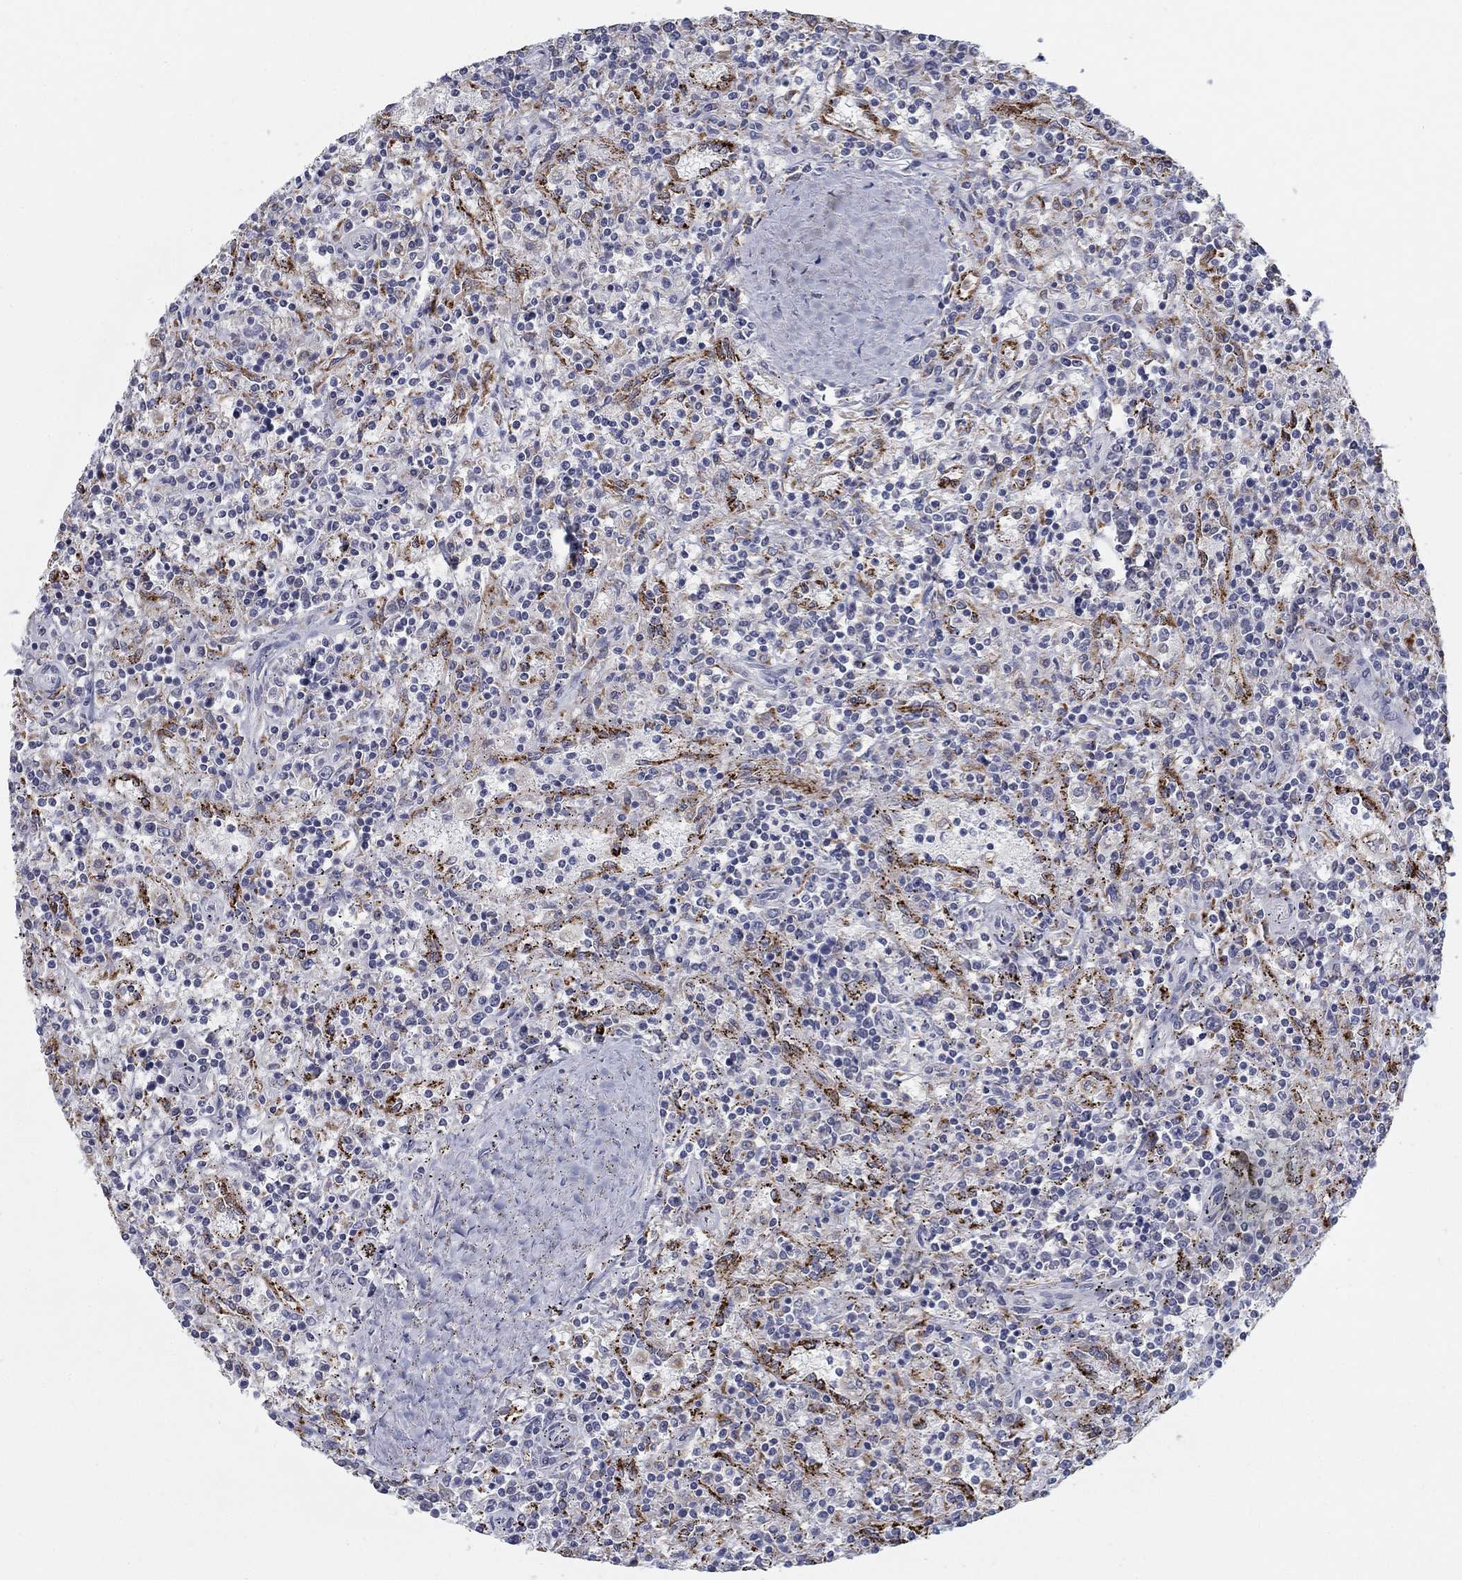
{"staining": {"intensity": "negative", "quantity": "none", "location": "none"}, "tissue": "lymphoma", "cell_type": "Tumor cells", "image_type": "cancer", "snomed": [{"axis": "morphology", "description": "Malignant lymphoma, non-Hodgkin's type, Low grade"}, {"axis": "topography", "description": "Spleen"}], "caption": "DAB immunohistochemical staining of human low-grade malignant lymphoma, non-Hodgkin's type reveals no significant expression in tumor cells.", "gene": "MTSS2", "patient": {"sex": "male", "age": 62}}